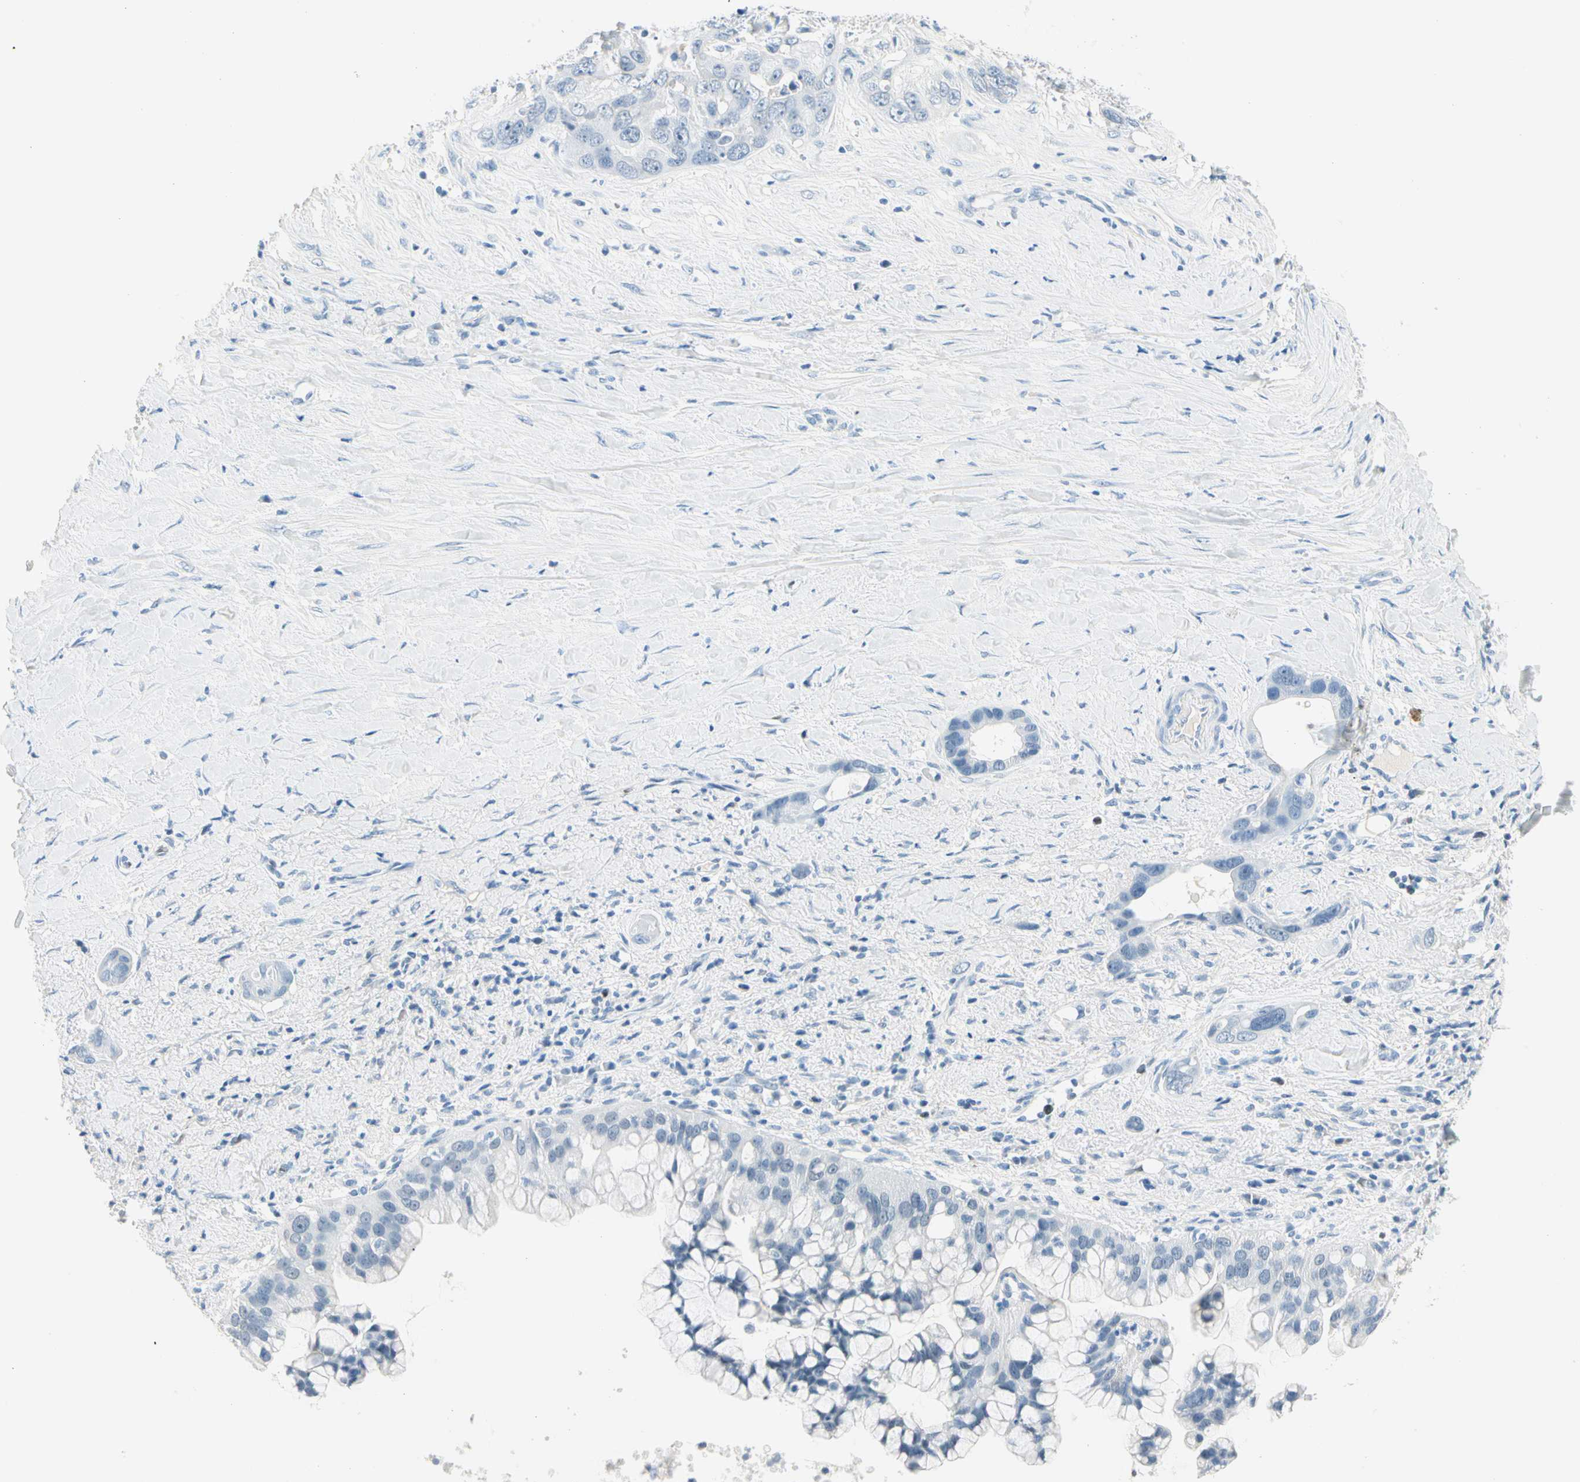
{"staining": {"intensity": "negative", "quantity": "none", "location": "none"}, "tissue": "liver cancer", "cell_type": "Tumor cells", "image_type": "cancer", "snomed": [{"axis": "morphology", "description": "Cholangiocarcinoma"}, {"axis": "topography", "description": "Liver"}], "caption": "Tumor cells are negative for protein expression in human liver cancer.", "gene": "CA1", "patient": {"sex": "female", "age": 65}}